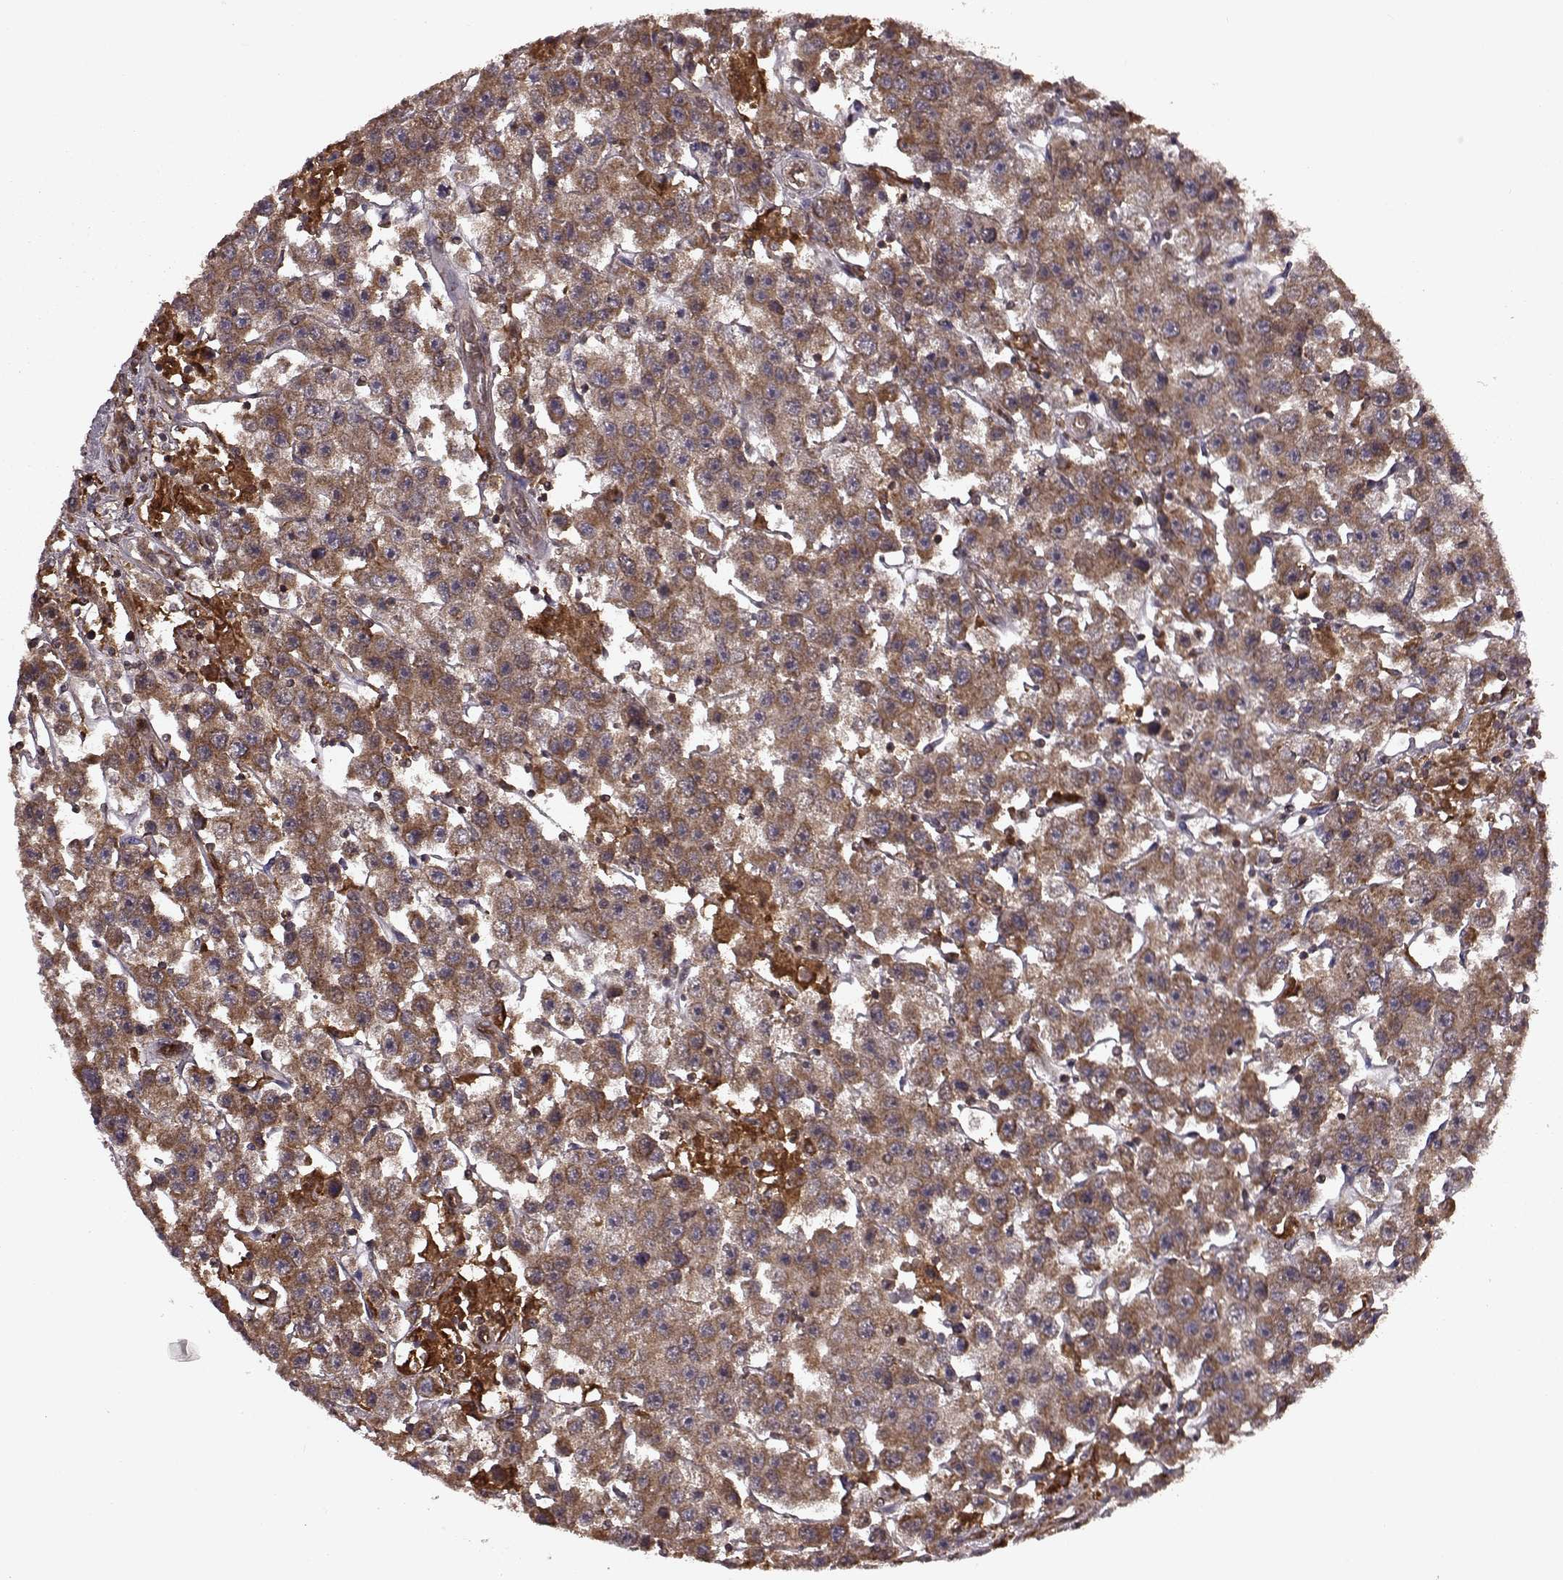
{"staining": {"intensity": "strong", "quantity": ">75%", "location": "cytoplasmic/membranous"}, "tissue": "testis cancer", "cell_type": "Tumor cells", "image_type": "cancer", "snomed": [{"axis": "morphology", "description": "Seminoma, NOS"}, {"axis": "topography", "description": "Testis"}], "caption": "A micrograph of testis cancer (seminoma) stained for a protein shows strong cytoplasmic/membranous brown staining in tumor cells.", "gene": "AGPAT1", "patient": {"sex": "male", "age": 45}}